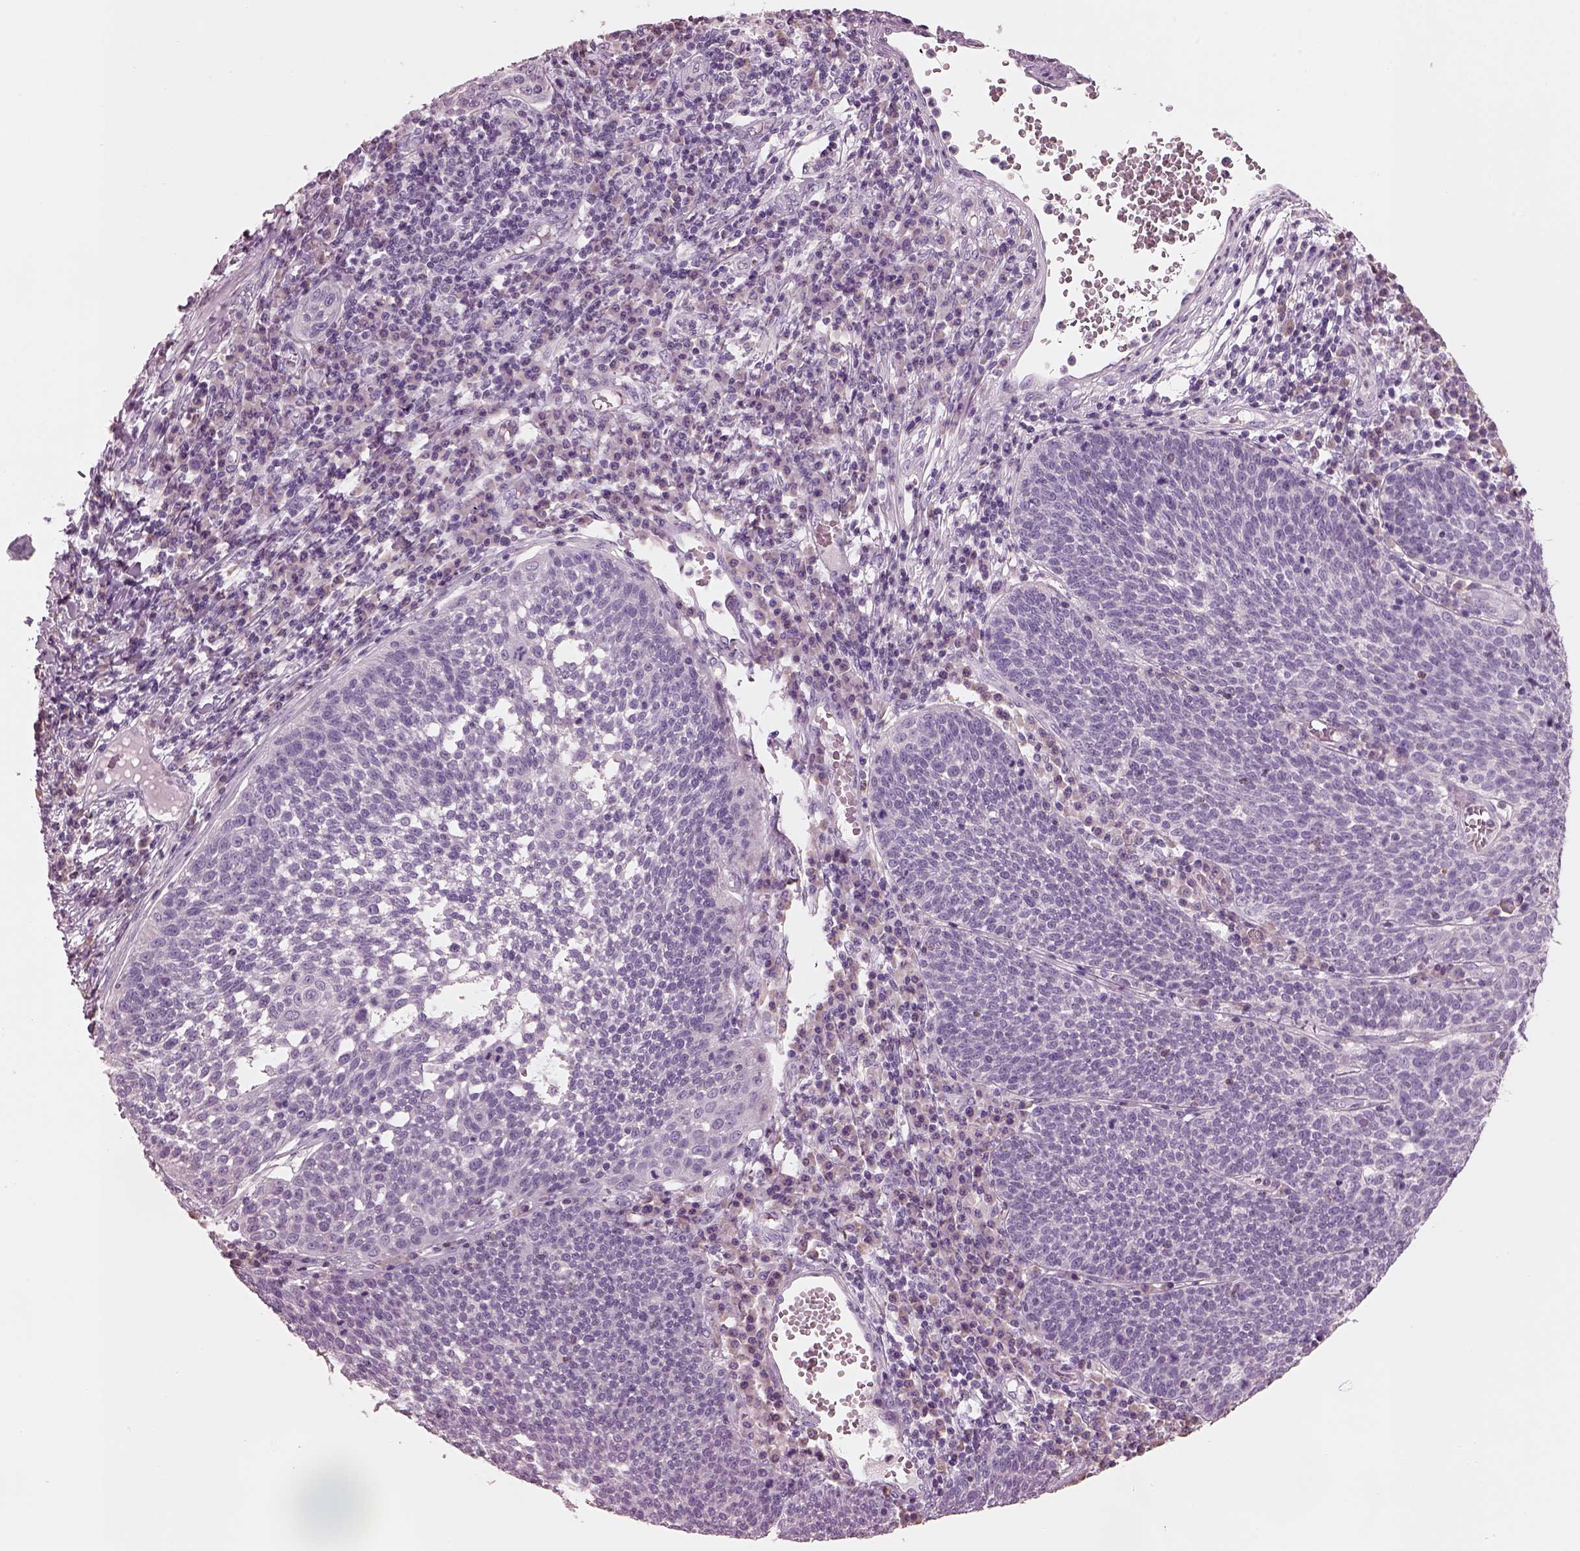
{"staining": {"intensity": "negative", "quantity": "none", "location": "none"}, "tissue": "cervical cancer", "cell_type": "Tumor cells", "image_type": "cancer", "snomed": [{"axis": "morphology", "description": "Squamous cell carcinoma, NOS"}, {"axis": "topography", "description": "Cervix"}], "caption": "DAB immunohistochemical staining of human cervical cancer demonstrates no significant expression in tumor cells.", "gene": "SLC27A2", "patient": {"sex": "female", "age": 34}}